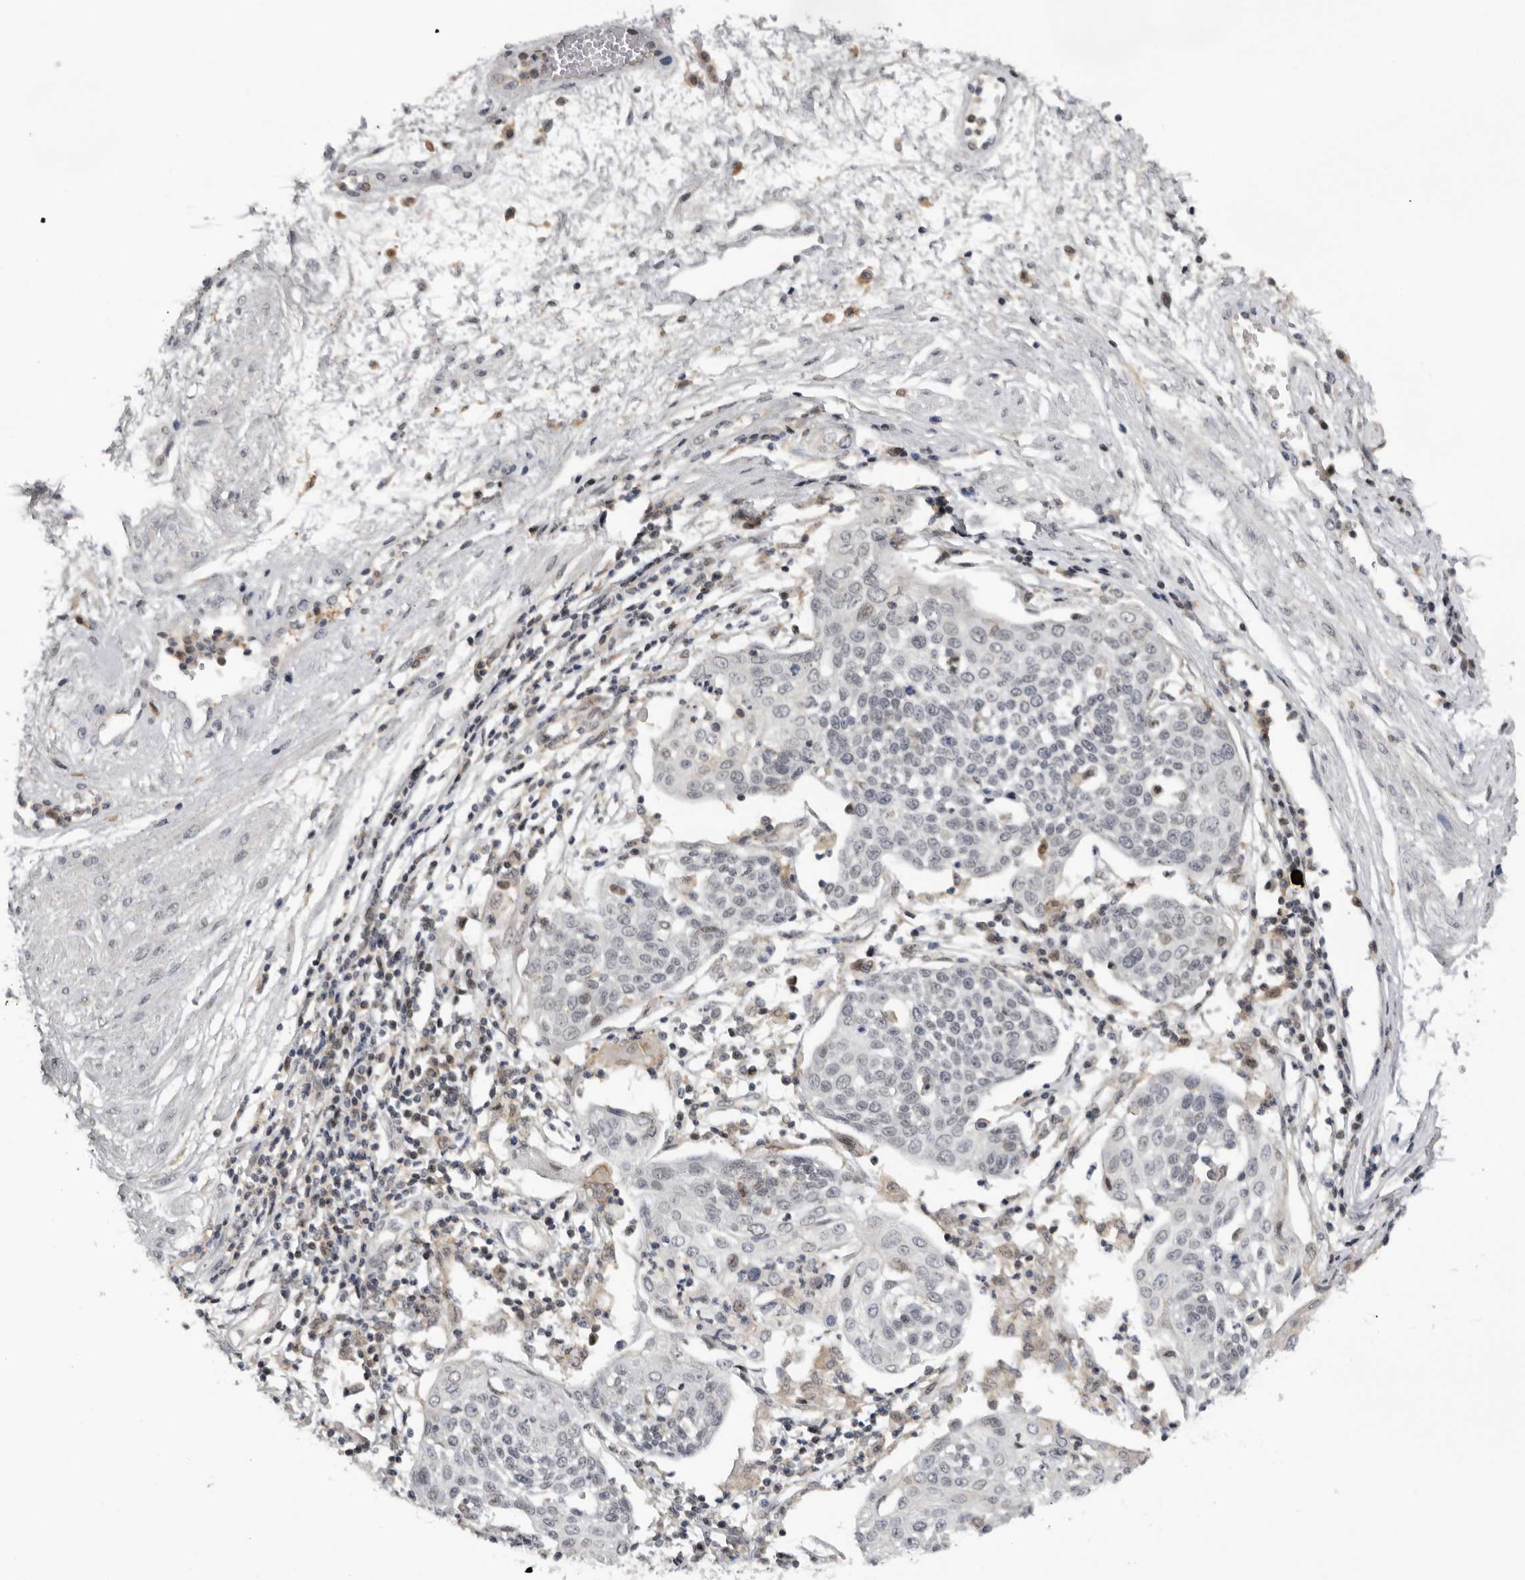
{"staining": {"intensity": "negative", "quantity": "none", "location": "none"}, "tissue": "cervical cancer", "cell_type": "Tumor cells", "image_type": "cancer", "snomed": [{"axis": "morphology", "description": "Squamous cell carcinoma, NOS"}, {"axis": "topography", "description": "Cervix"}], "caption": "A high-resolution photomicrograph shows immunohistochemistry staining of cervical cancer, which exhibits no significant positivity in tumor cells.", "gene": "KIF2B", "patient": {"sex": "female", "age": 34}}